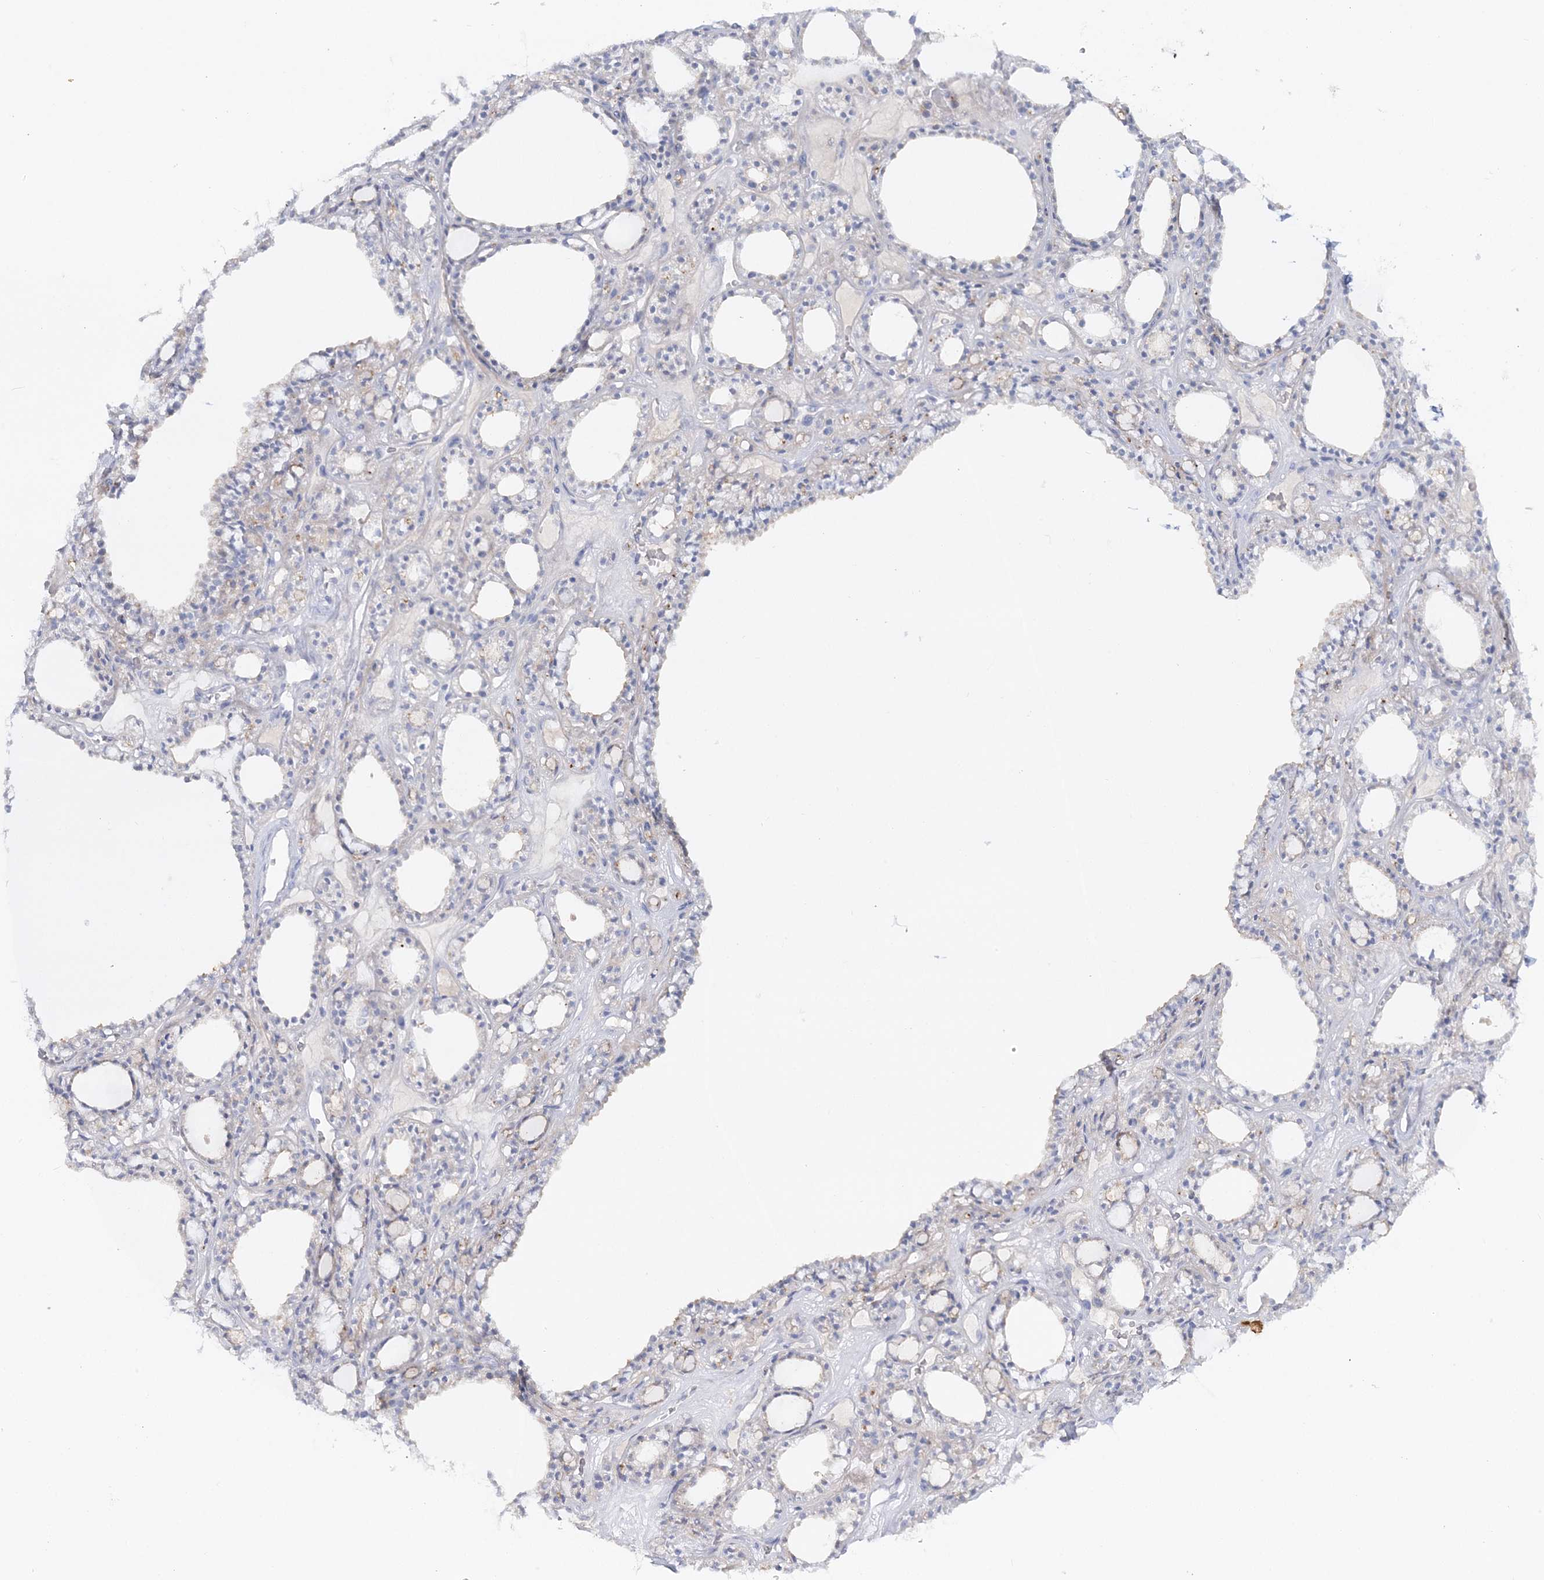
{"staining": {"intensity": "negative", "quantity": "none", "location": "none"}, "tissue": "thyroid gland", "cell_type": "Glandular cells", "image_type": "normal", "snomed": [{"axis": "morphology", "description": "Normal tissue, NOS"}, {"axis": "topography", "description": "Thyroid gland"}], "caption": "IHC photomicrograph of benign human thyroid gland stained for a protein (brown), which shows no positivity in glandular cells.", "gene": "WDSUB1", "patient": {"sex": "female", "age": 28}}